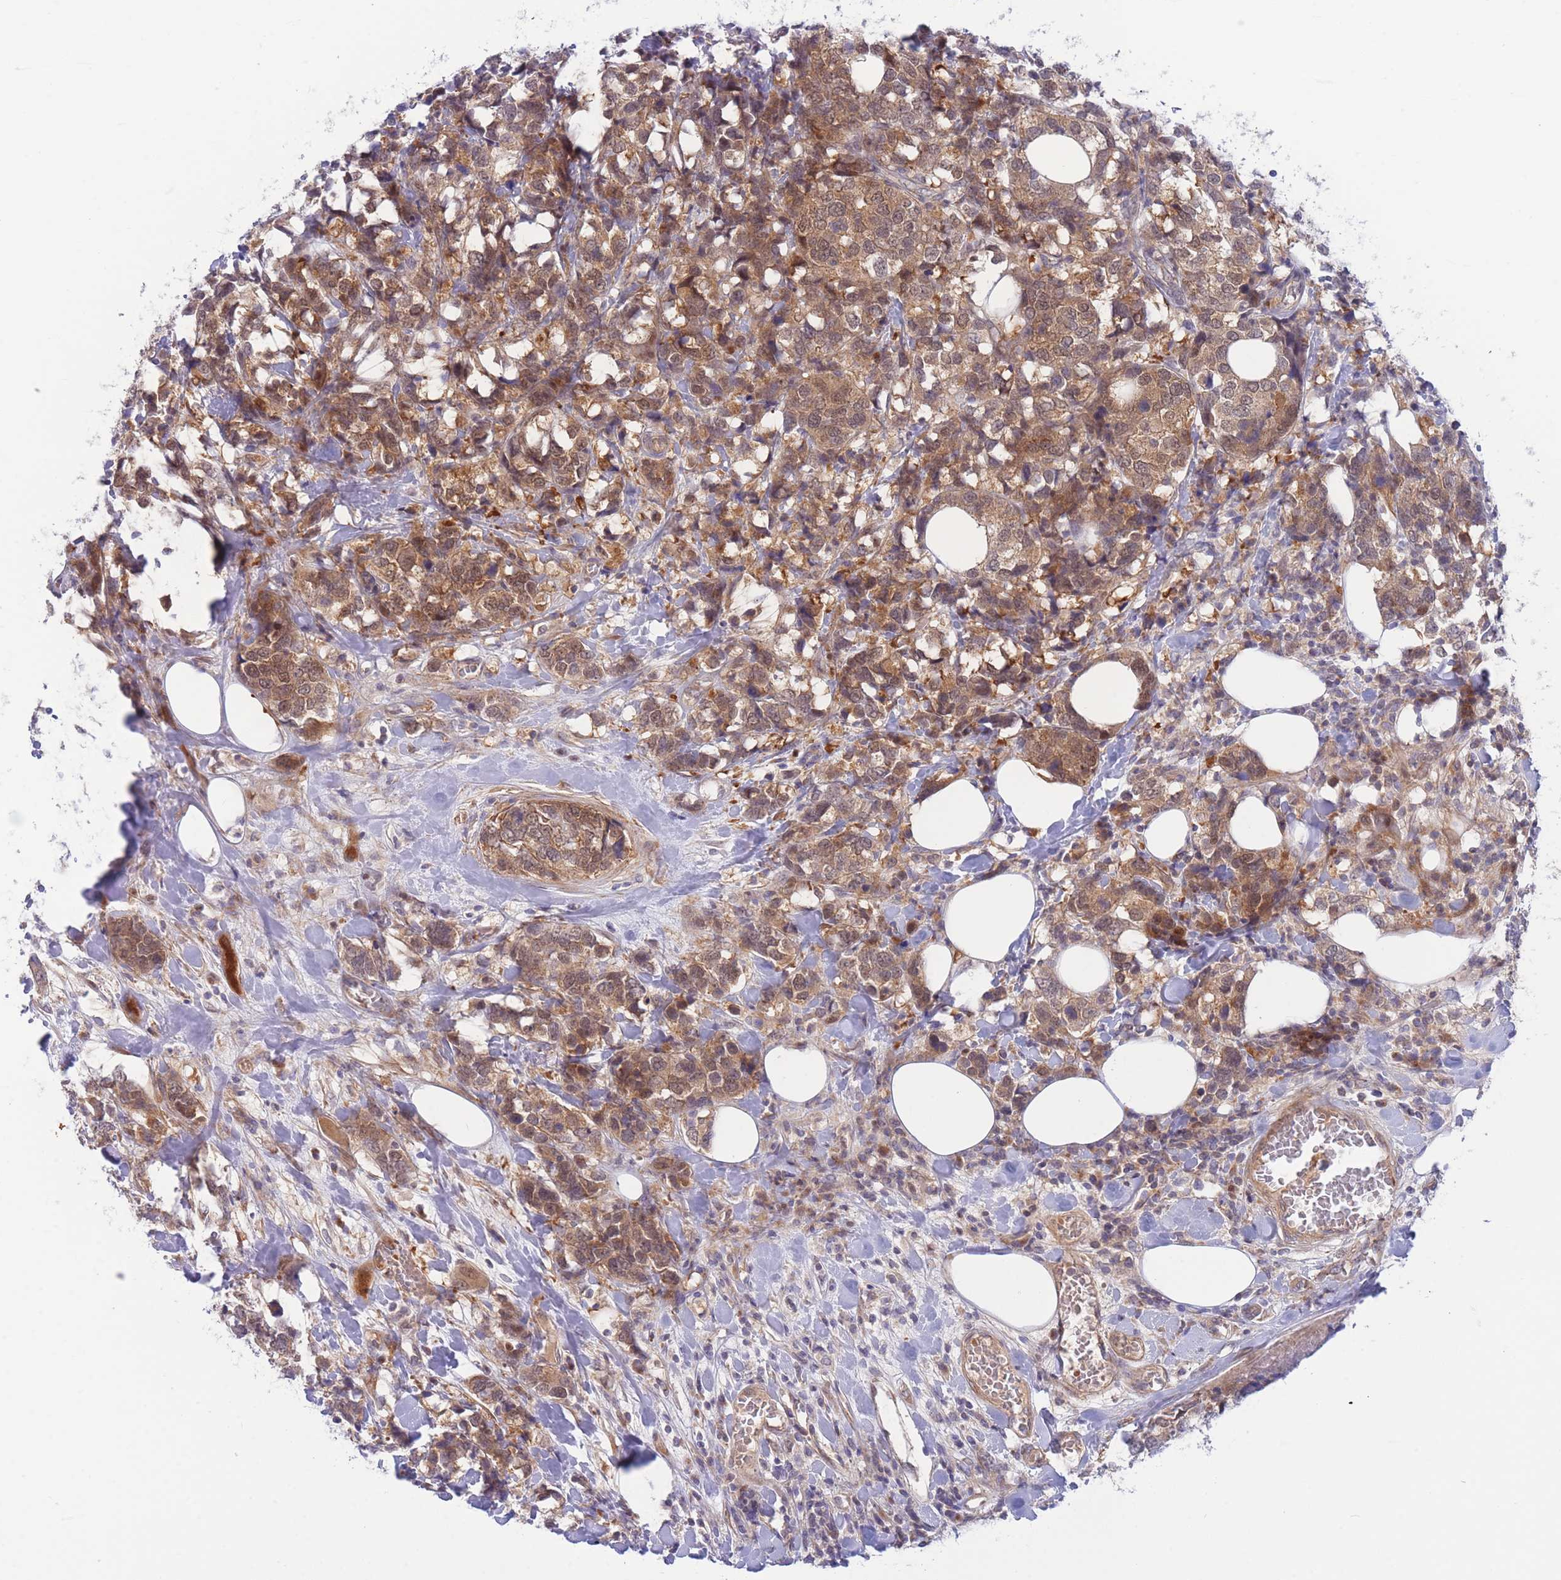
{"staining": {"intensity": "moderate", "quantity": ">75%", "location": "cytoplasmic/membranous,nuclear"}, "tissue": "breast cancer", "cell_type": "Tumor cells", "image_type": "cancer", "snomed": [{"axis": "morphology", "description": "Lobular carcinoma"}, {"axis": "topography", "description": "Breast"}], "caption": "Breast lobular carcinoma was stained to show a protein in brown. There is medium levels of moderate cytoplasmic/membranous and nuclear expression in about >75% of tumor cells.", "gene": "APOL4", "patient": {"sex": "female", "age": 59}}